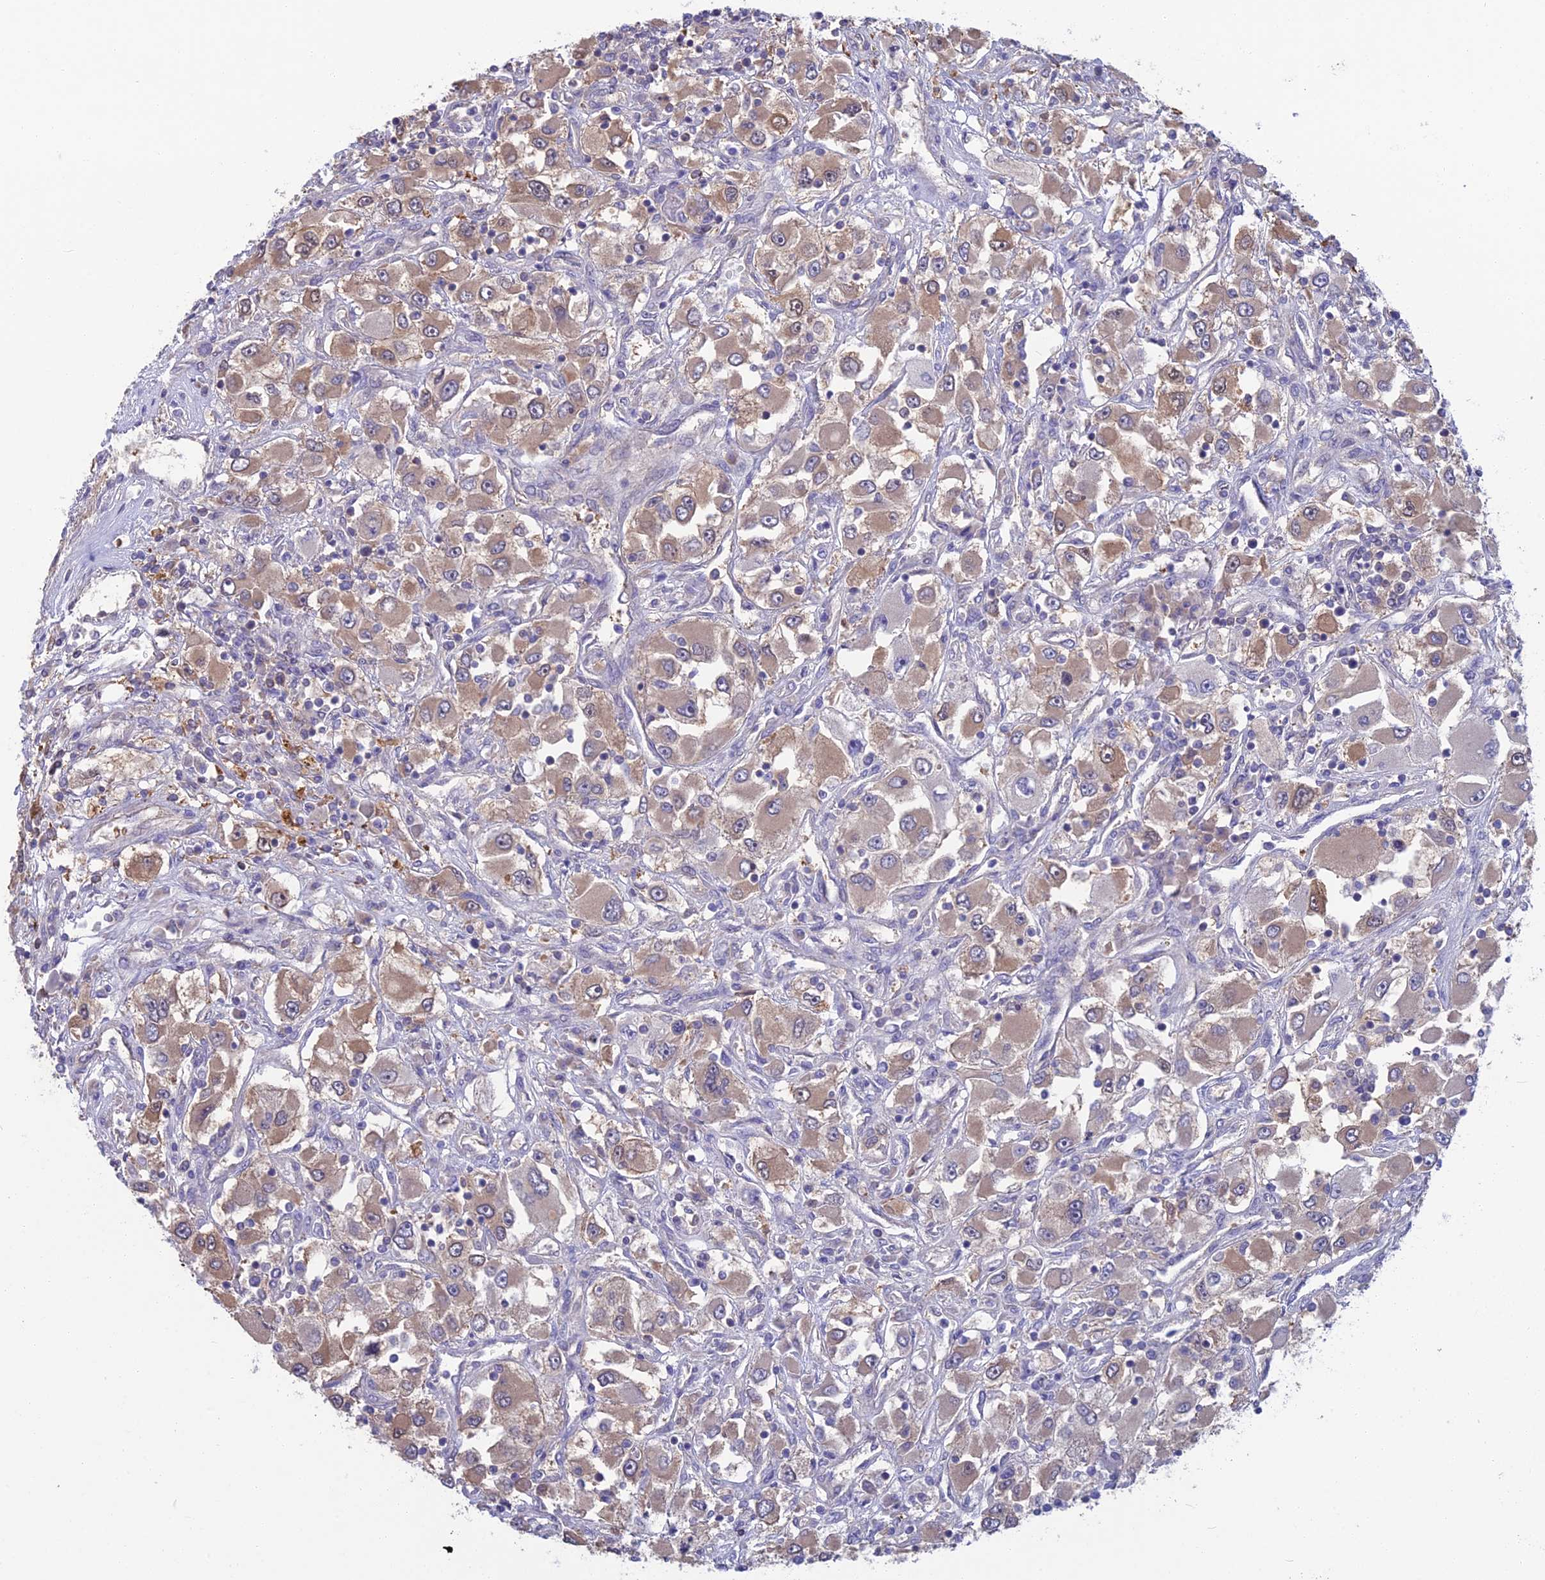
{"staining": {"intensity": "weak", "quantity": ">75%", "location": "cytoplasmic/membranous"}, "tissue": "renal cancer", "cell_type": "Tumor cells", "image_type": "cancer", "snomed": [{"axis": "morphology", "description": "Adenocarcinoma, NOS"}, {"axis": "topography", "description": "Kidney"}], "caption": "Renal cancer stained with DAB immunohistochemistry (IHC) shows low levels of weak cytoplasmic/membranous positivity in approximately >75% of tumor cells.", "gene": "SNAP91", "patient": {"sex": "female", "age": 52}}